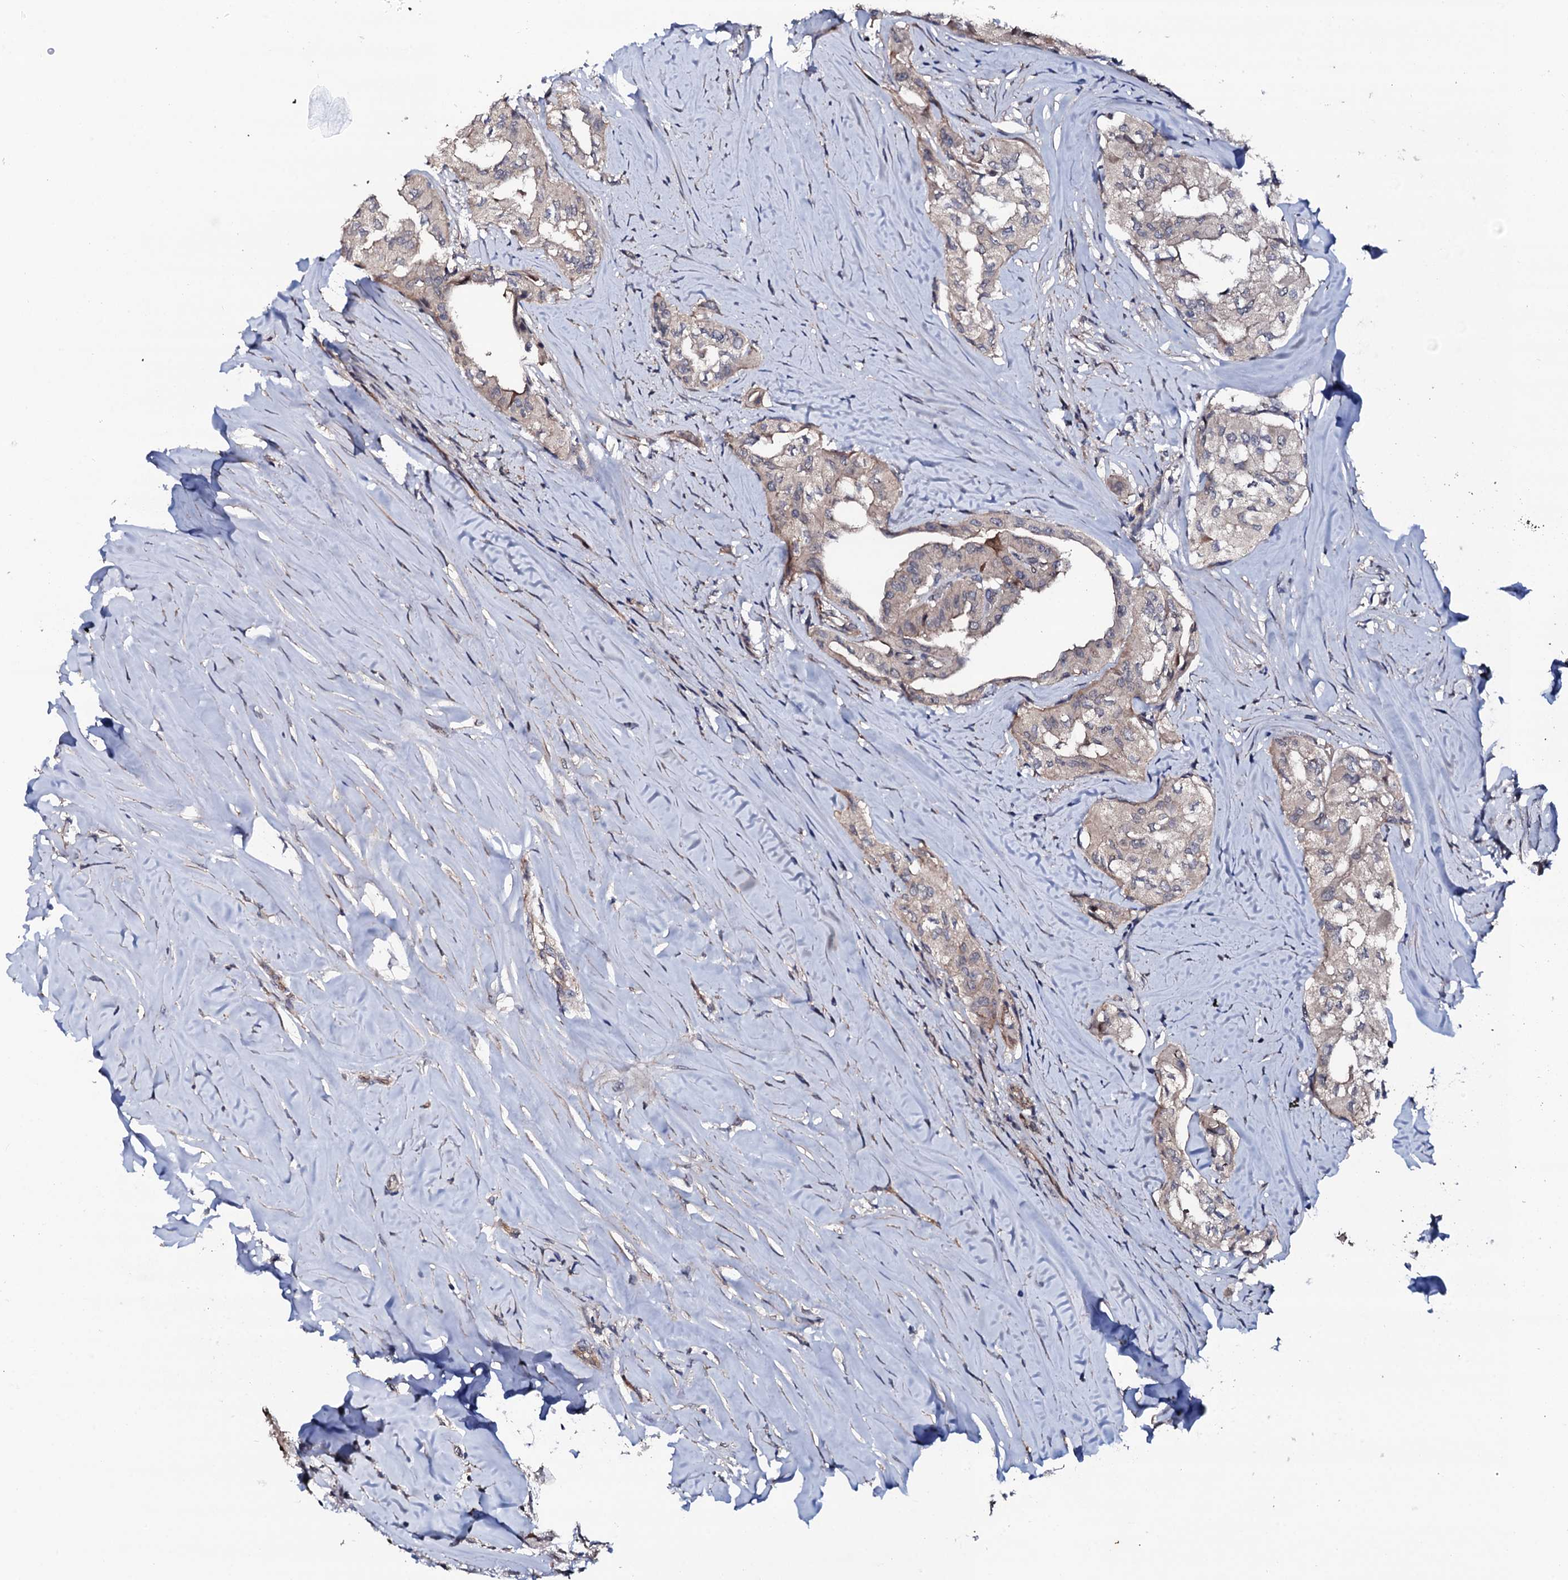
{"staining": {"intensity": "negative", "quantity": "none", "location": "none"}, "tissue": "thyroid cancer", "cell_type": "Tumor cells", "image_type": "cancer", "snomed": [{"axis": "morphology", "description": "Papillary adenocarcinoma, NOS"}, {"axis": "topography", "description": "Thyroid gland"}], "caption": "There is no significant staining in tumor cells of thyroid cancer.", "gene": "CIAO2A", "patient": {"sex": "female", "age": 59}}